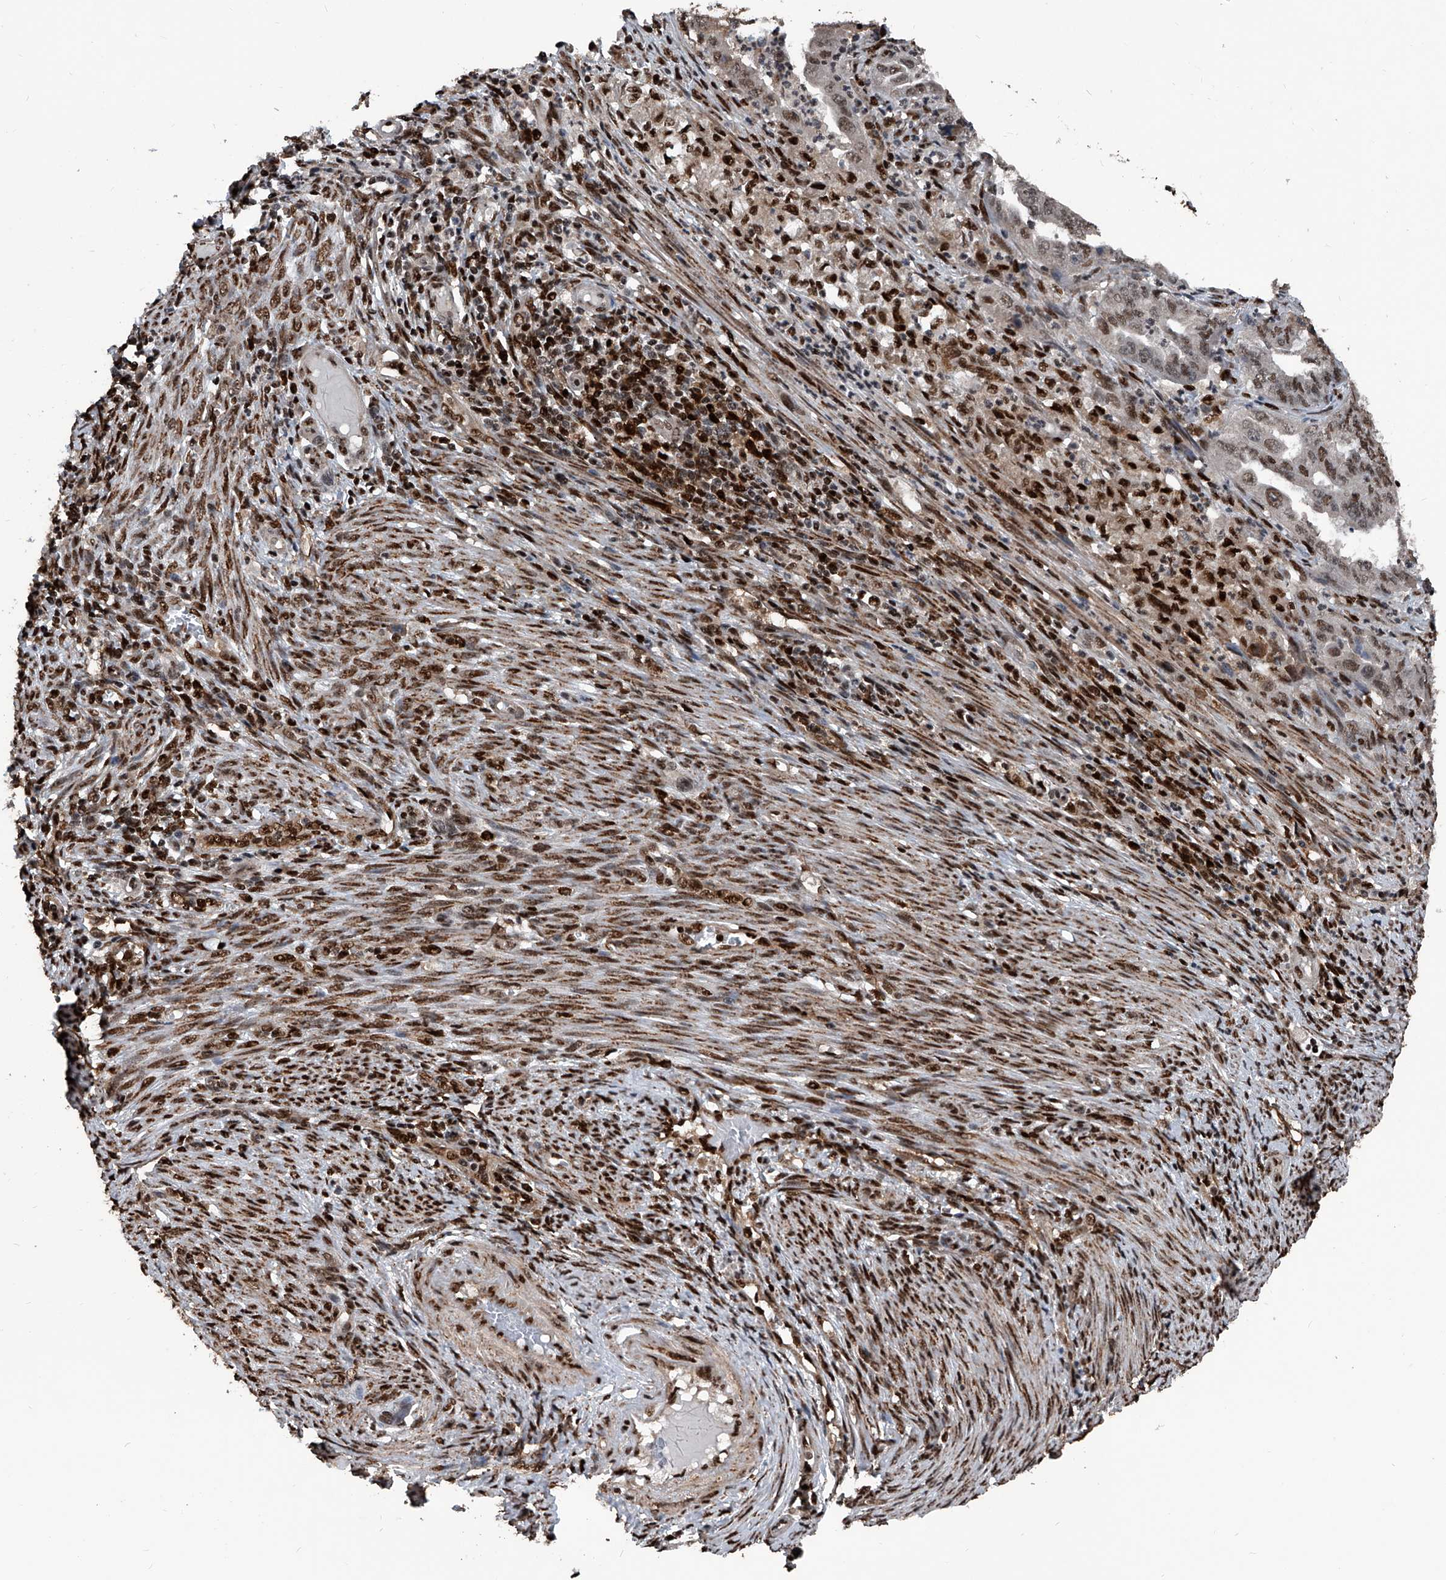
{"staining": {"intensity": "moderate", "quantity": ">75%", "location": "nuclear"}, "tissue": "endometrial cancer", "cell_type": "Tumor cells", "image_type": "cancer", "snomed": [{"axis": "morphology", "description": "Adenocarcinoma, NOS"}, {"axis": "topography", "description": "Endometrium"}], "caption": "A brown stain labels moderate nuclear staining of a protein in human adenocarcinoma (endometrial) tumor cells.", "gene": "FKBP5", "patient": {"sex": "female", "age": 51}}